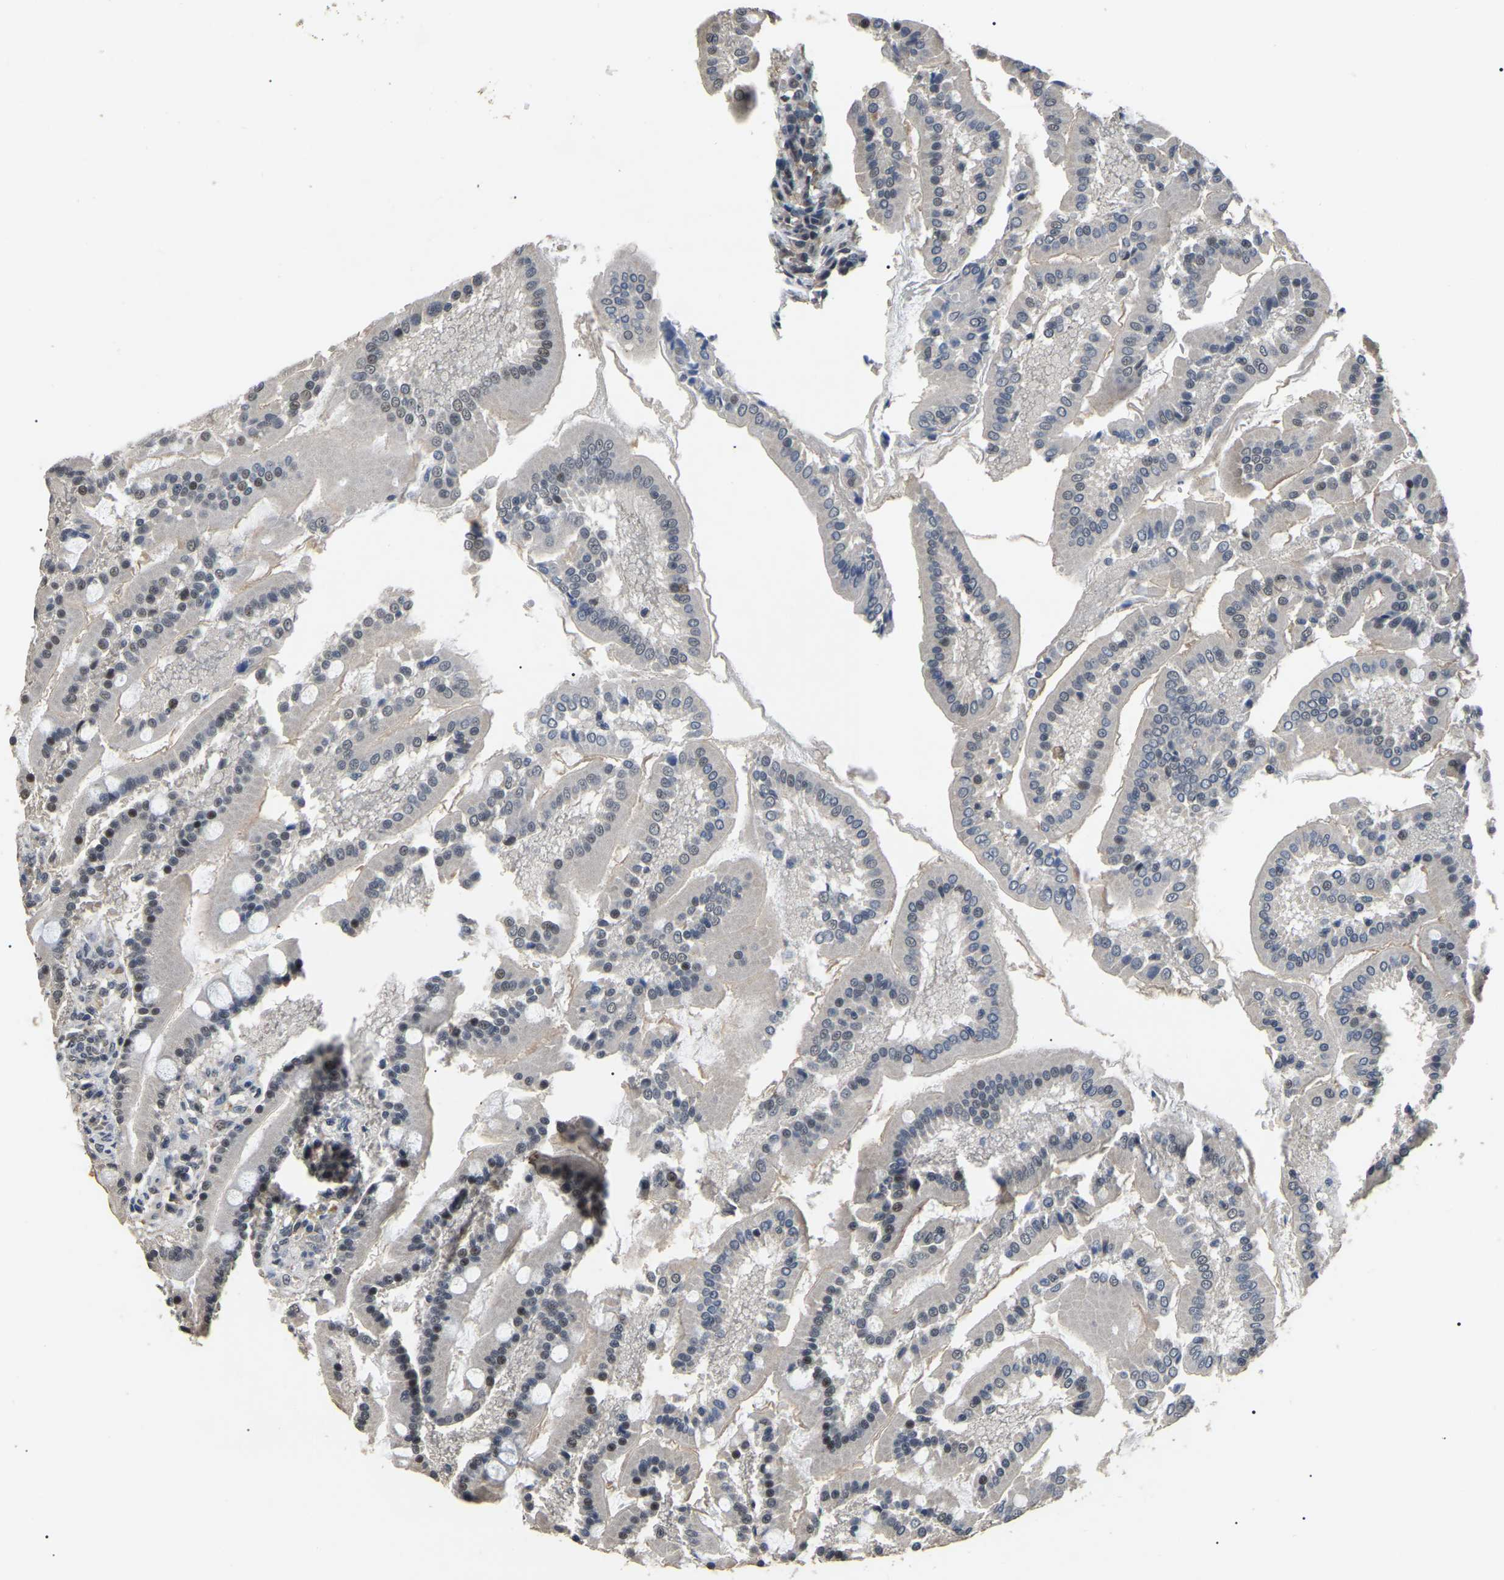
{"staining": {"intensity": "weak", "quantity": "<25%", "location": "nuclear"}, "tissue": "duodenum", "cell_type": "Glandular cells", "image_type": "normal", "snomed": [{"axis": "morphology", "description": "Normal tissue, NOS"}, {"axis": "topography", "description": "Duodenum"}], "caption": "IHC photomicrograph of normal duodenum stained for a protein (brown), which demonstrates no positivity in glandular cells.", "gene": "PPM1E", "patient": {"sex": "male", "age": 50}}